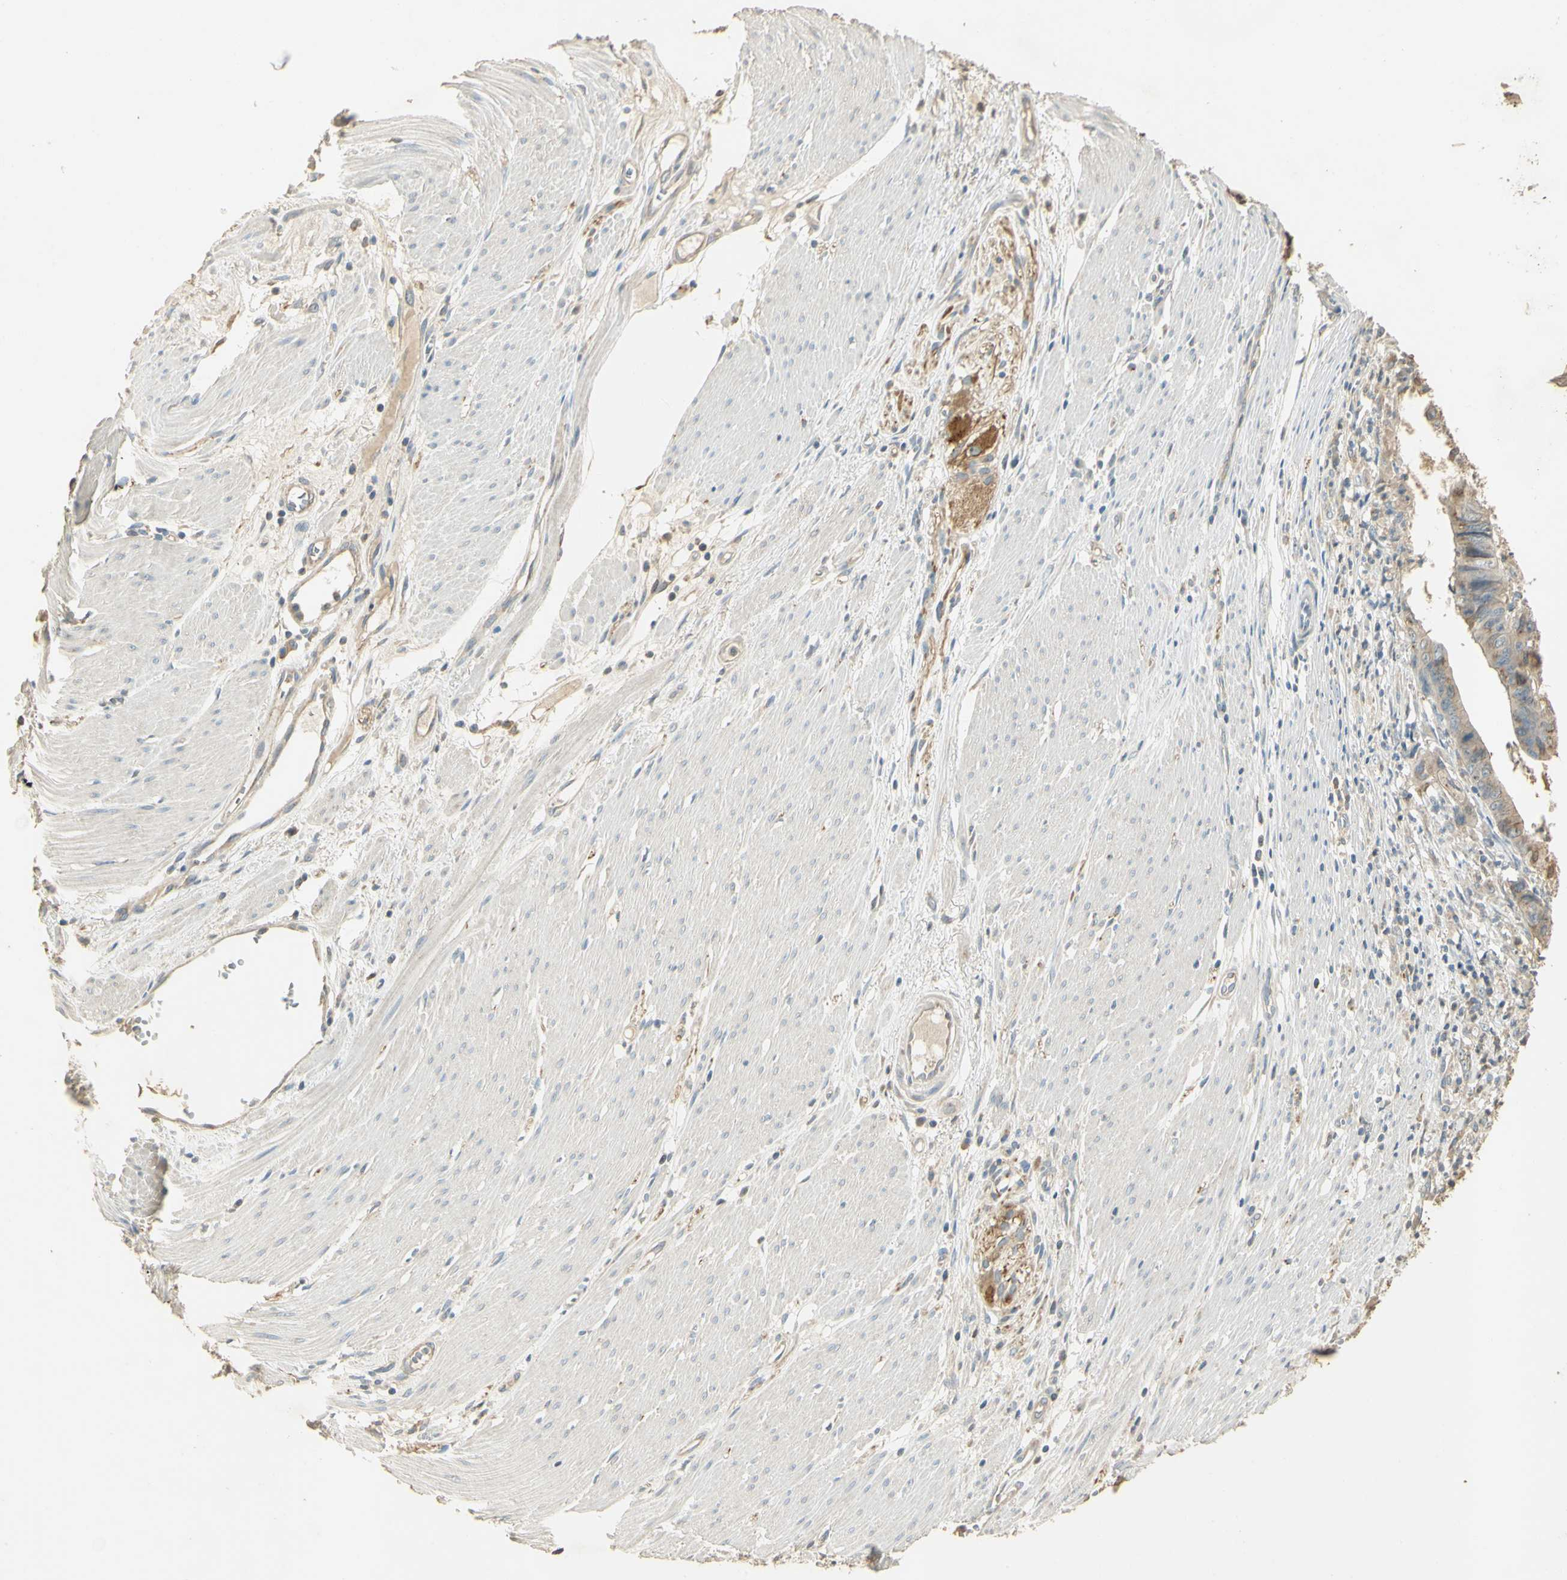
{"staining": {"intensity": "weak", "quantity": "25%-75%", "location": "cytoplasmic/membranous"}, "tissue": "stomach cancer", "cell_type": "Tumor cells", "image_type": "cancer", "snomed": [{"axis": "morphology", "description": "Adenocarcinoma, NOS"}, {"axis": "topography", "description": "Stomach, lower"}], "caption": "Stomach cancer (adenocarcinoma) tissue reveals weak cytoplasmic/membranous expression in approximately 25%-75% of tumor cells", "gene": "UXS1", "patient": {"sex": "male", "age": 77}}